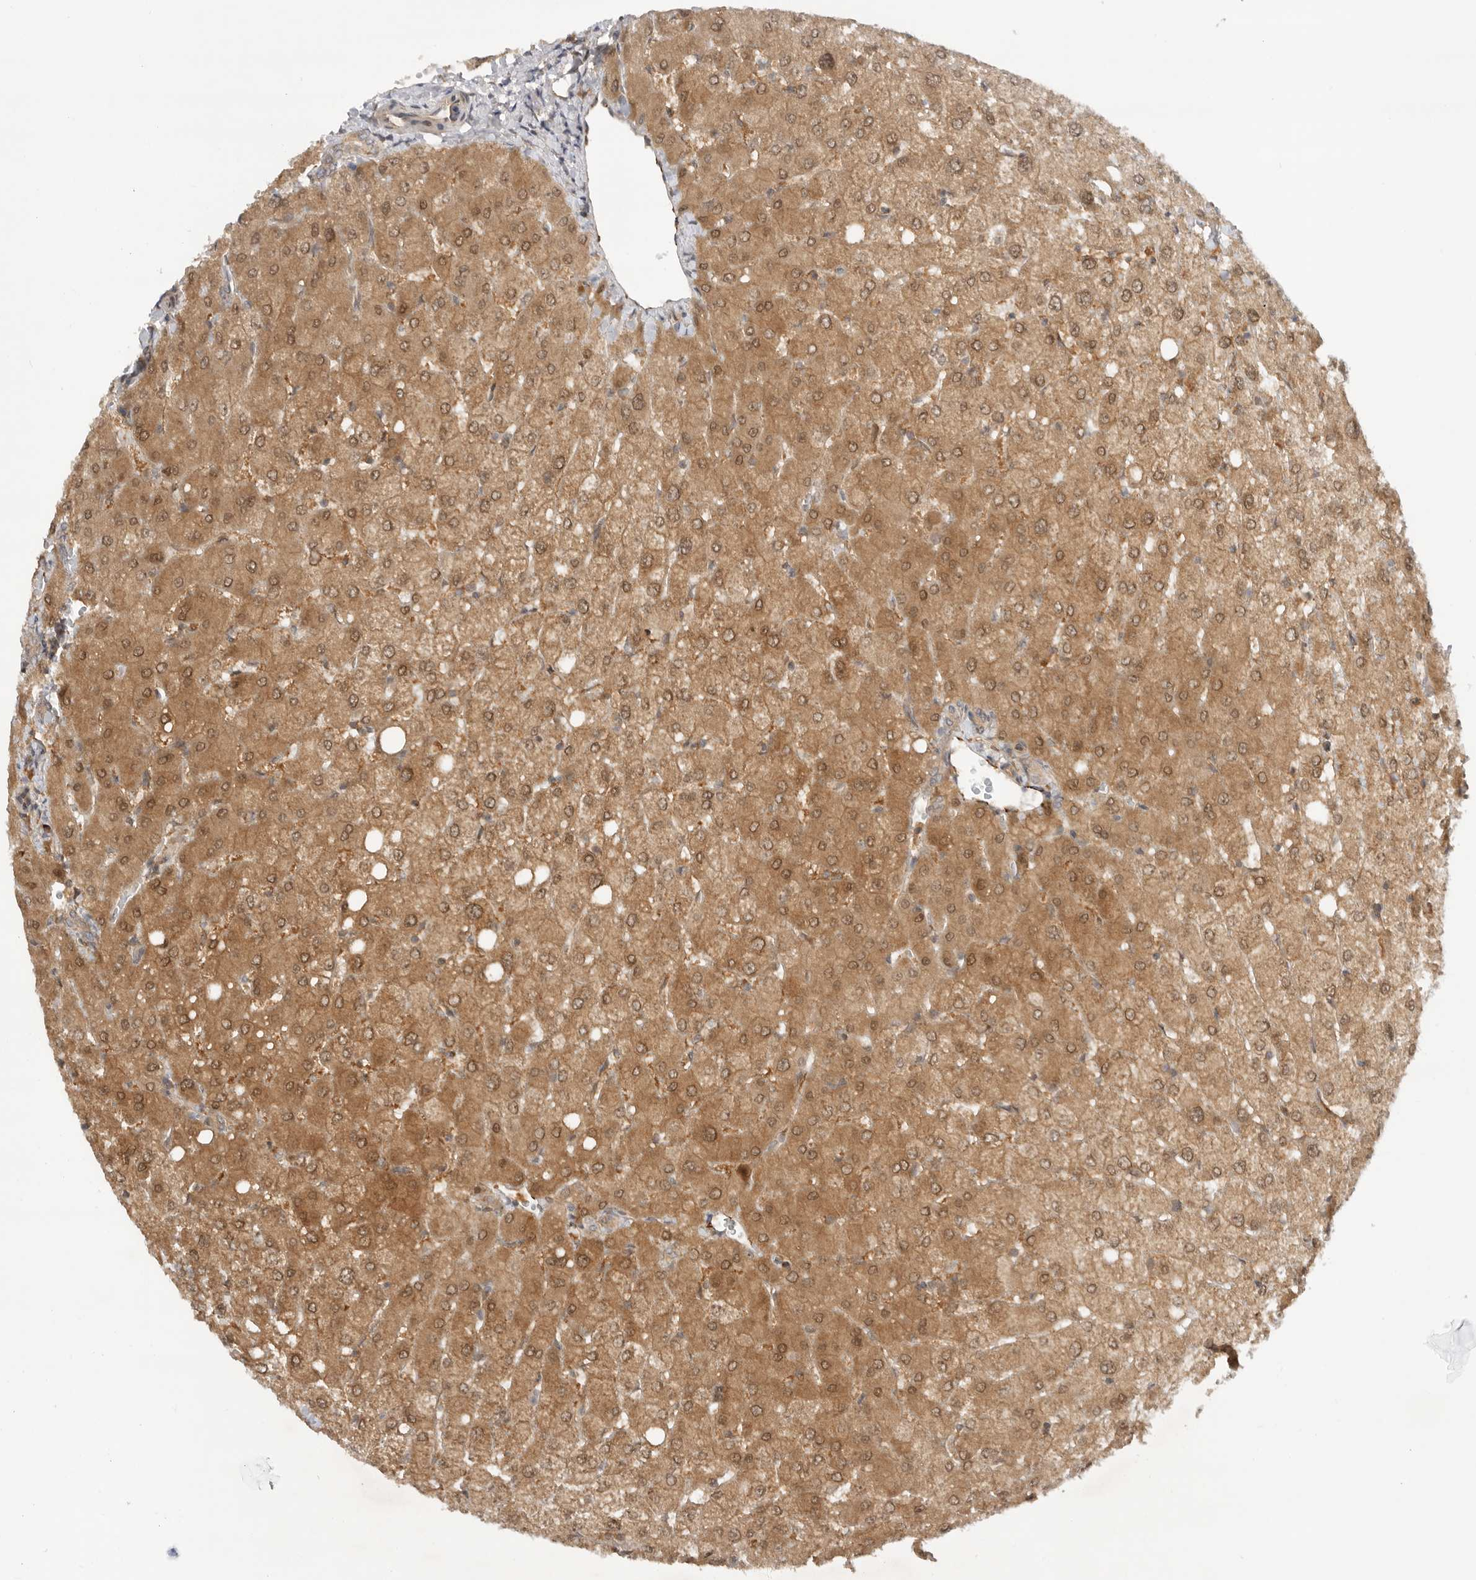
{"staining": {"intensity": "weak", "quantity": ">75%", "location": "cytoplasmic/membranous"}, "tissue": "liver", "cell_type": "Cholangiocytes", "image_type": "normal", "snomed": [{"axis": "morphology", "description": "Normal tissue, NOS"}, {"axis": "topography", "description": "Liver"}], "caption": "The histopathology image shows a brown stain indicating the presence of a protein in the cytoplasmic/membranous of cholangiocytes in liver. (Brightfield microscopy of DAB IHC at high magnification).", "gene": "DCAF8", "patient": {"sex": "female", "age": 54}}